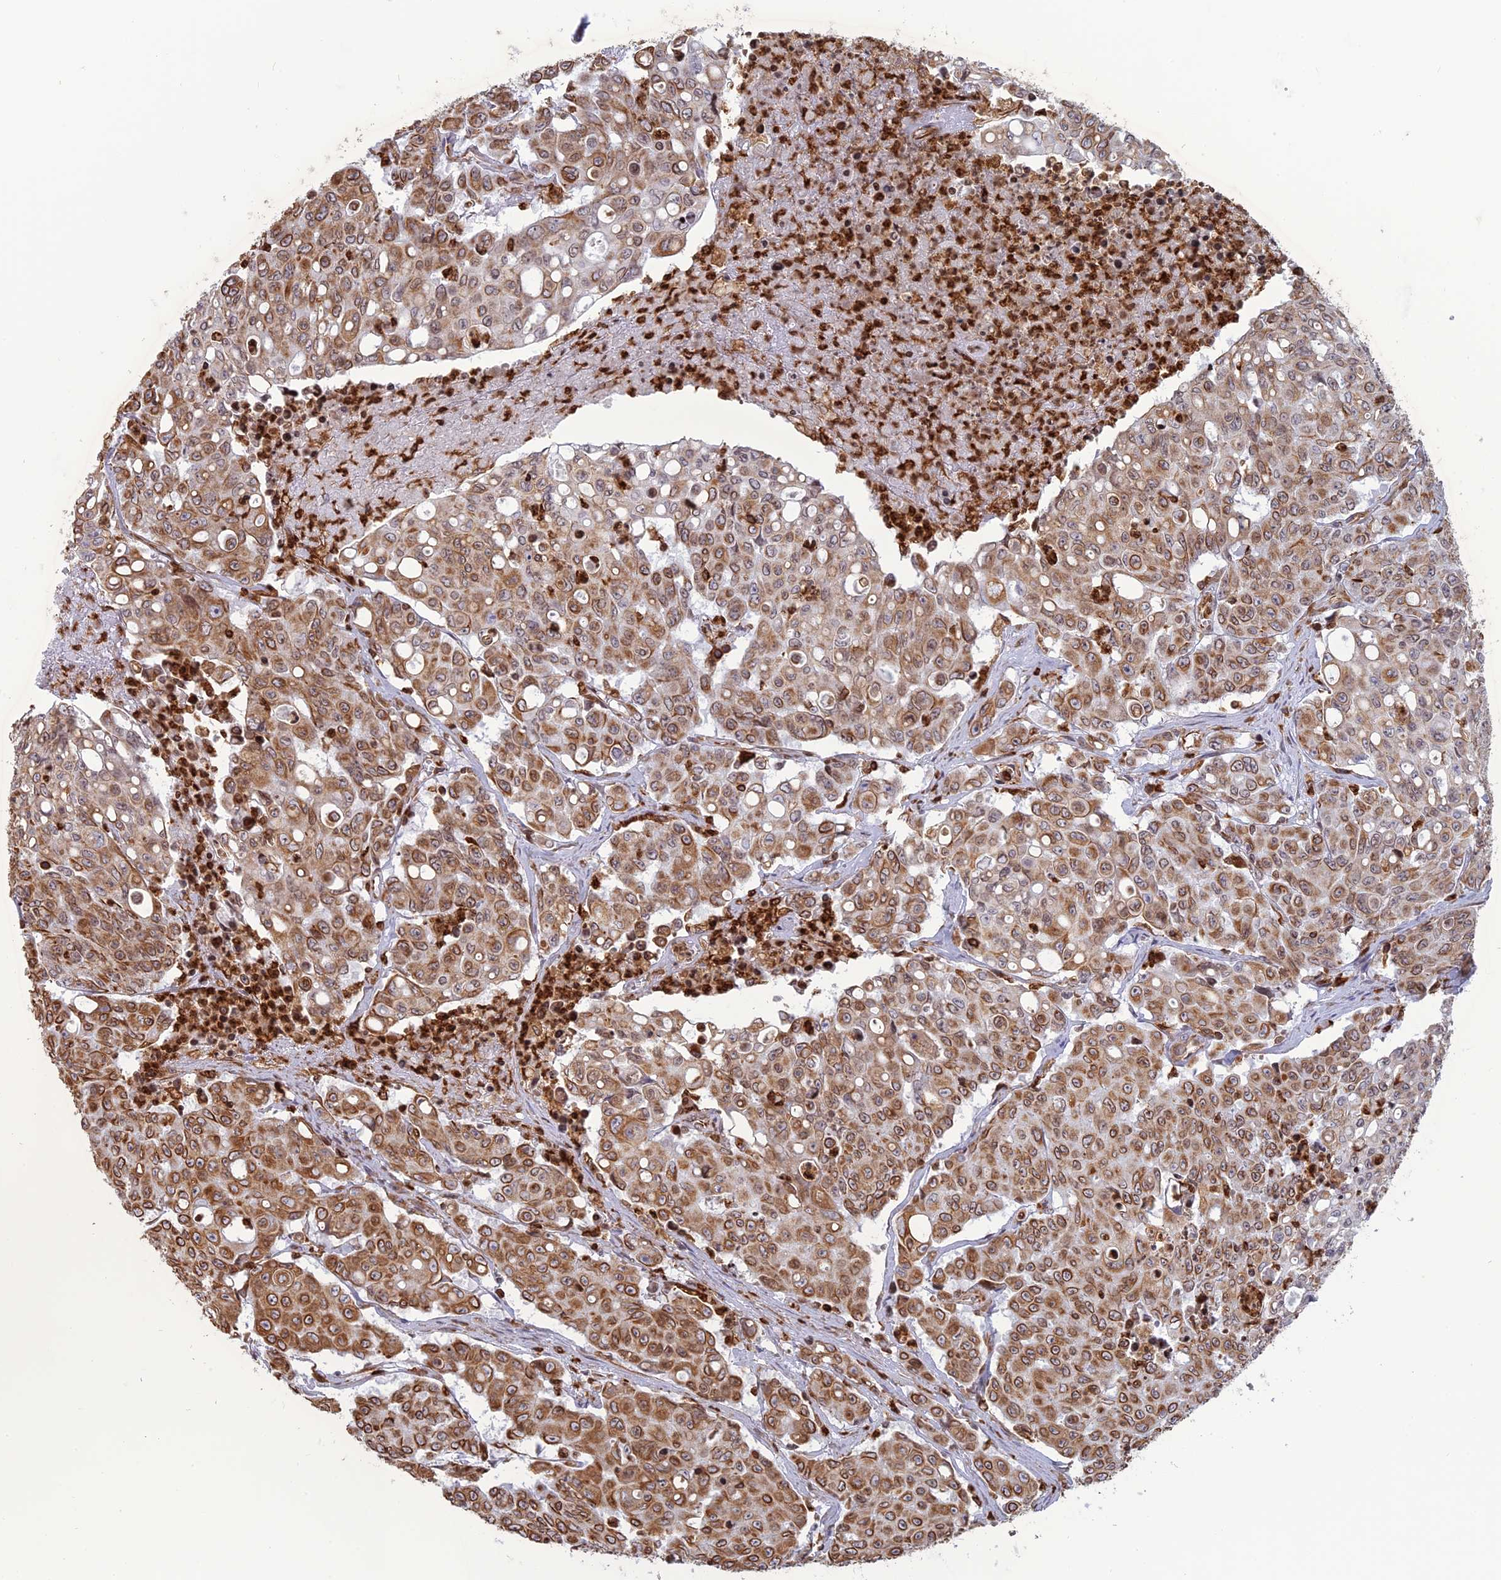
{"staining": {"intensity": "moderate", "quantity": ">75%", "location": "cytoplasmic/membranous,nuclear"}, "tissue": "colorectal cancer", "cell_type": "Tumor cells", "image_type": "cancer", "snomed": [{"axis": "morphology", "description": "Adenocarcinoma, NOS"}, {"axis": "topography", "description": "Colon"}], "caption": "Immunohistochemistry (DAB (3,3'-diaminobenzidine)) staining of colorectal cancer exhibits moderate cytoplasmic/membranous and nuclear protein positivity in approximately >75% of tumor cells.", "gene": "APOBR", "patient": {"sex": "male", "age": 51}}